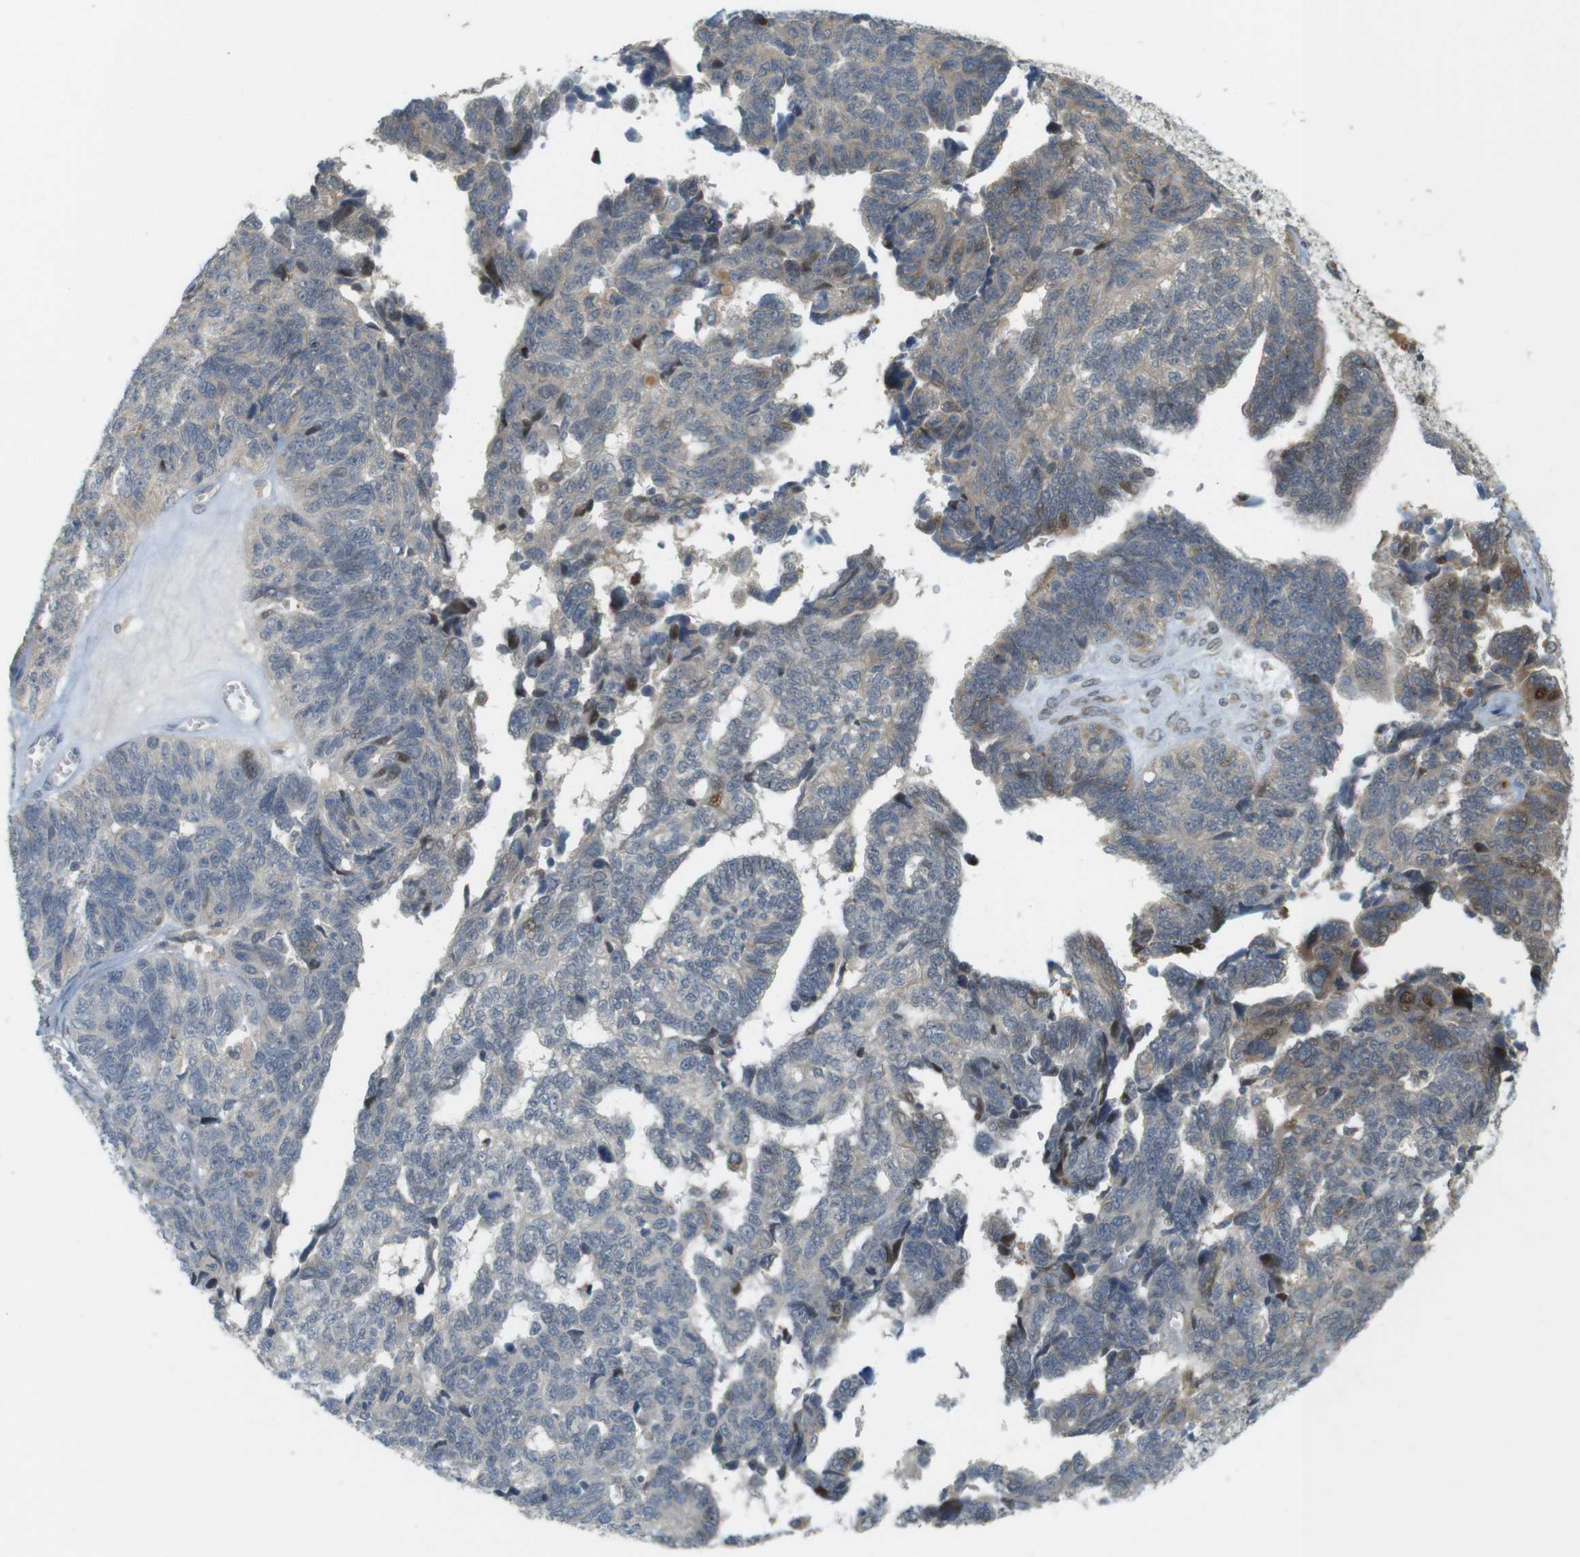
{"staining": {"intensity": "moderate", "quantity": "<25%", "location": "cytoplasmic/membranous,nuclear"}, "tissue": "ovarian cancer", "cell_type": "Tumor cells", "image_type": "cancer", "snomed": [{"axis": "morphology", "description": "Cystadenocarcinoma, serous, NOS"}, {"axis": "topography", "description": "Ovary"}], "caption": "Ovarian cancer (serous cystadenocarcinoma) tissue shows moderate cytoplasmic/membranous and nuclear staining in about <25% of tumor cells", "gene": "CLRN3", "patient": {"sex": "female", "age": 79}}